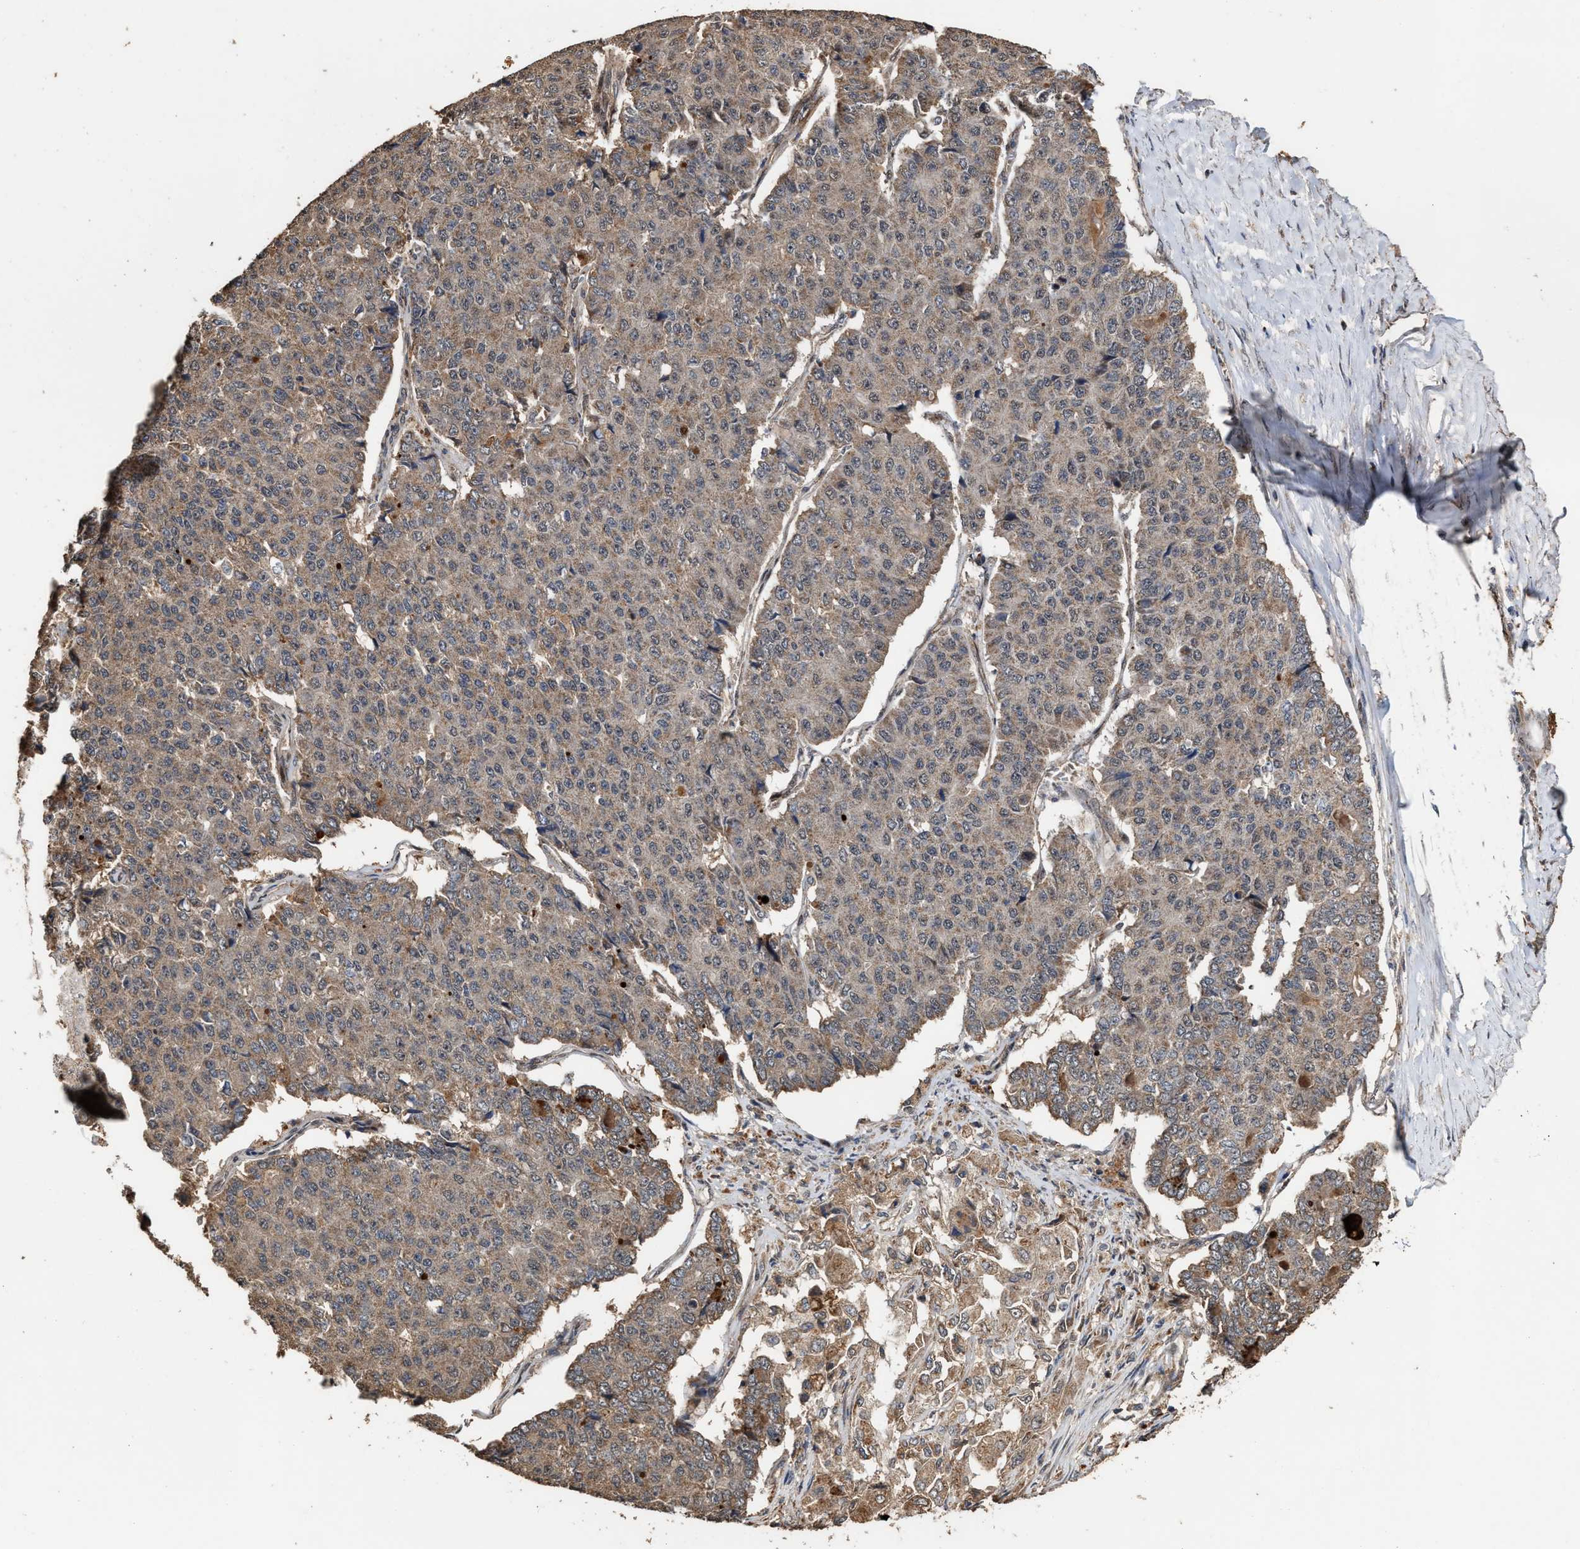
{"staining": {"intensity": "weak", "quantity": ">75%", "location": "cytoplasmic/membranous"}, "tissue": "pancreatic cancer", "cell_type": "Tumor cells", "image_type": "cancer", "snomed": [{"axis": "morphology", "description": "Adenocarcinoma, NOS"}, {"axis": "topography", "description": "Pancreas"}], "caption": "Pancreatic cancer tissue displays weak cytoplasmic/membranous expression in about >75% of tumor cells, visualized by immunohistochemistry. The protein is stained brown, and the nuclei are stained in blue (DAB IHC with brightfield microscopy, high magnification).", "gene": "ZNHIT6", "patient": {"sex": "male", "age": 50}}